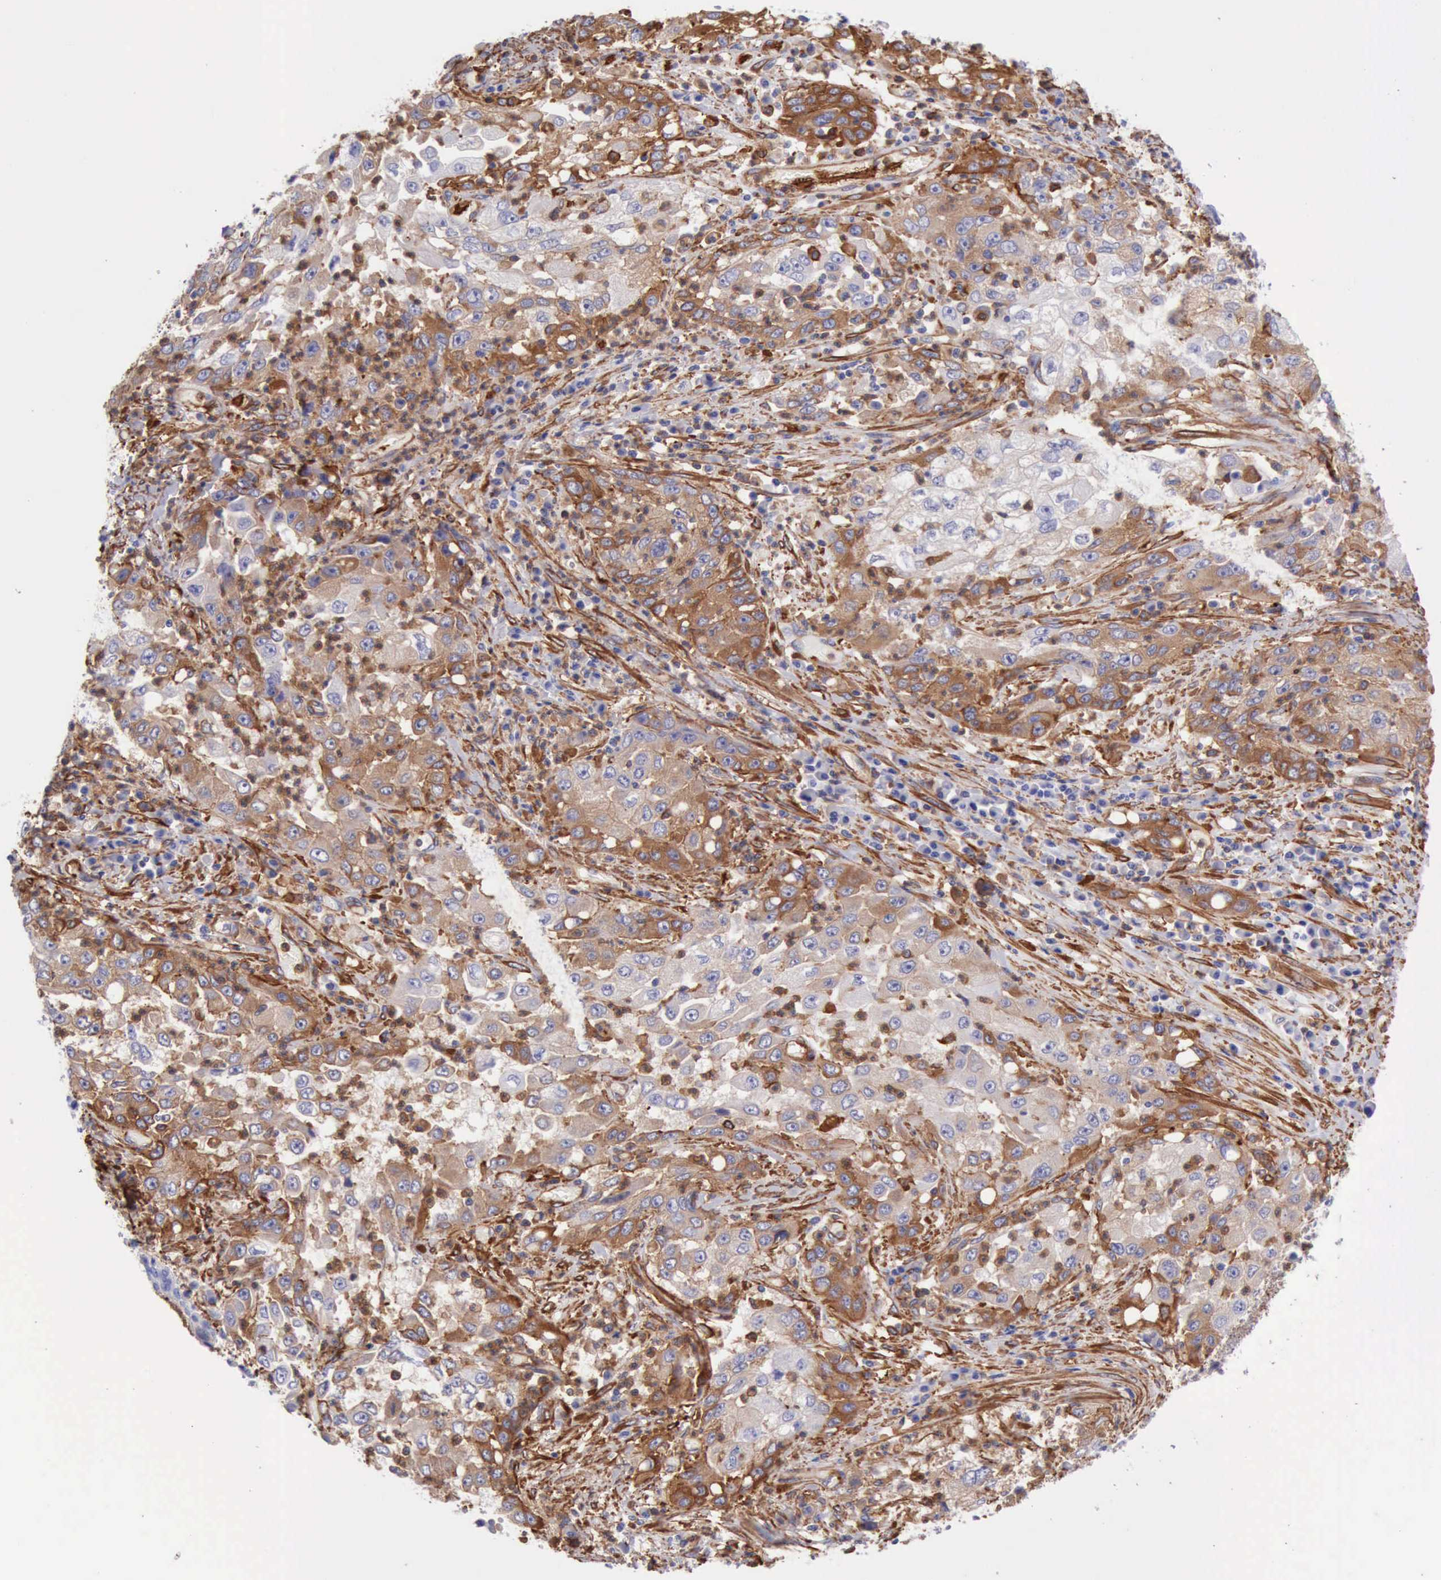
{"staining": {"intensity": "moderate", "quantity": "25%-75%", "location": "cytoplasmic/membranous"}, "tissue": "cervical cancer", "cell_type": "Tumor cells", "image_type": "cancer", "snomed": [{"axis": "morphology", "description": "Squamous cell carcinoma, NOS"}, {"axis": "topography", "description": "Cervix"}], "caption": "Immunohistochemistry image of neoplastic tissue: cervical cancer (squamous cell carcinoma) stained using immunohistochemistry (IHC) demonstrates medium levels of moderate protein expression localized specifically in the cytoplasmic/membranous of tumor cells, appearing as a cytoplasmic/membranous brown color.", "gene": "FLNA", "patient": {"sex": "female", "age": 36}}